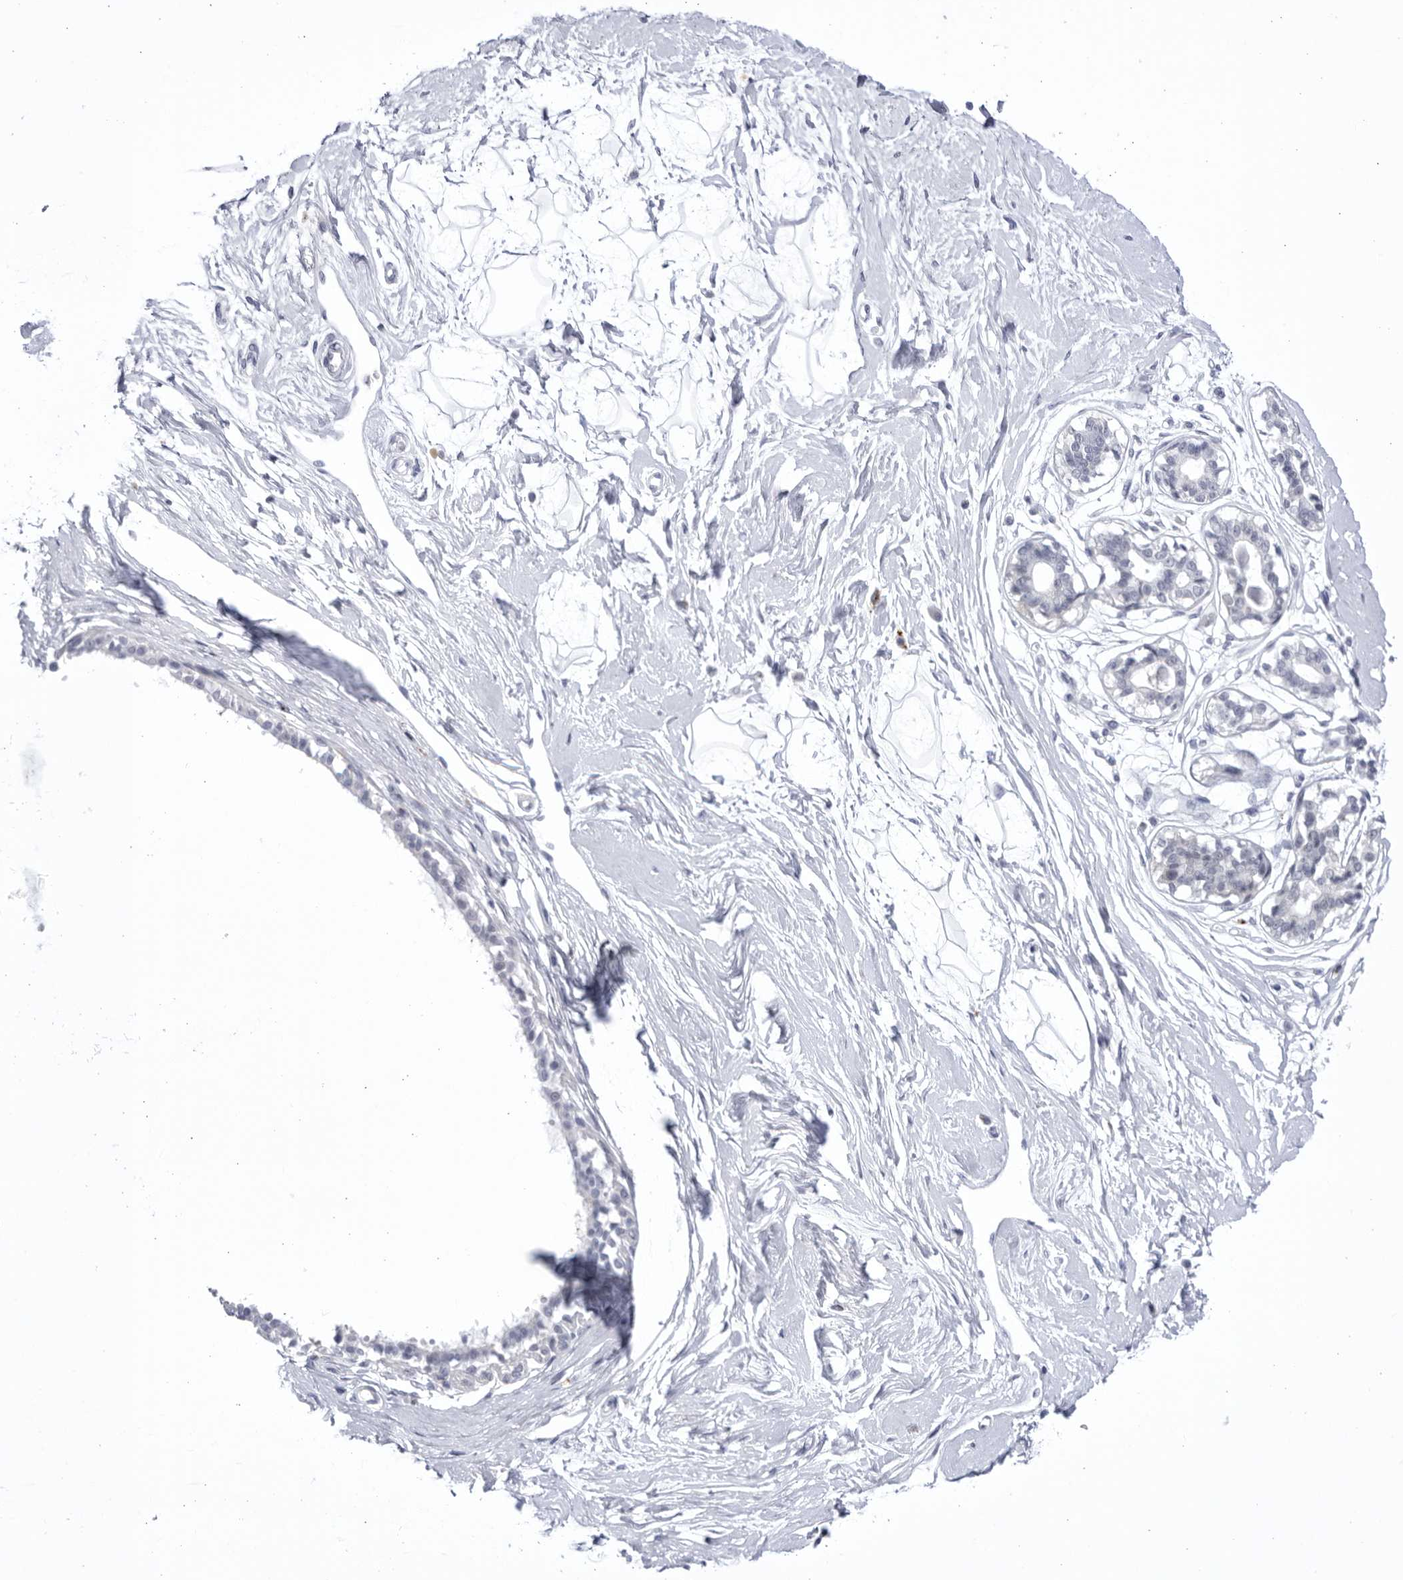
{"staining": {"intensity": "negative", "quantity": "none", "location": "none"}, "tissue": "breast", "cell_type": "Adipocytes", "image_type": "normal", "snomed": [{"axis": "morphology", "description": "Normal tissue, NOS"}, {"axis": "topography", "description": "Breast"}], "caption": "DAB immunohistochemical staining of normal breast reveals no significant expression in adipocytes. (Stains: DAB (3,3'-diaminobenzidine) immunohistochemistry (IHC) with hematoxylin counter stain, Microscopy: brightfield microscopy at high magnification).", "gene": "CCDC181", "patient": {"sex": "female", "age": 45}}